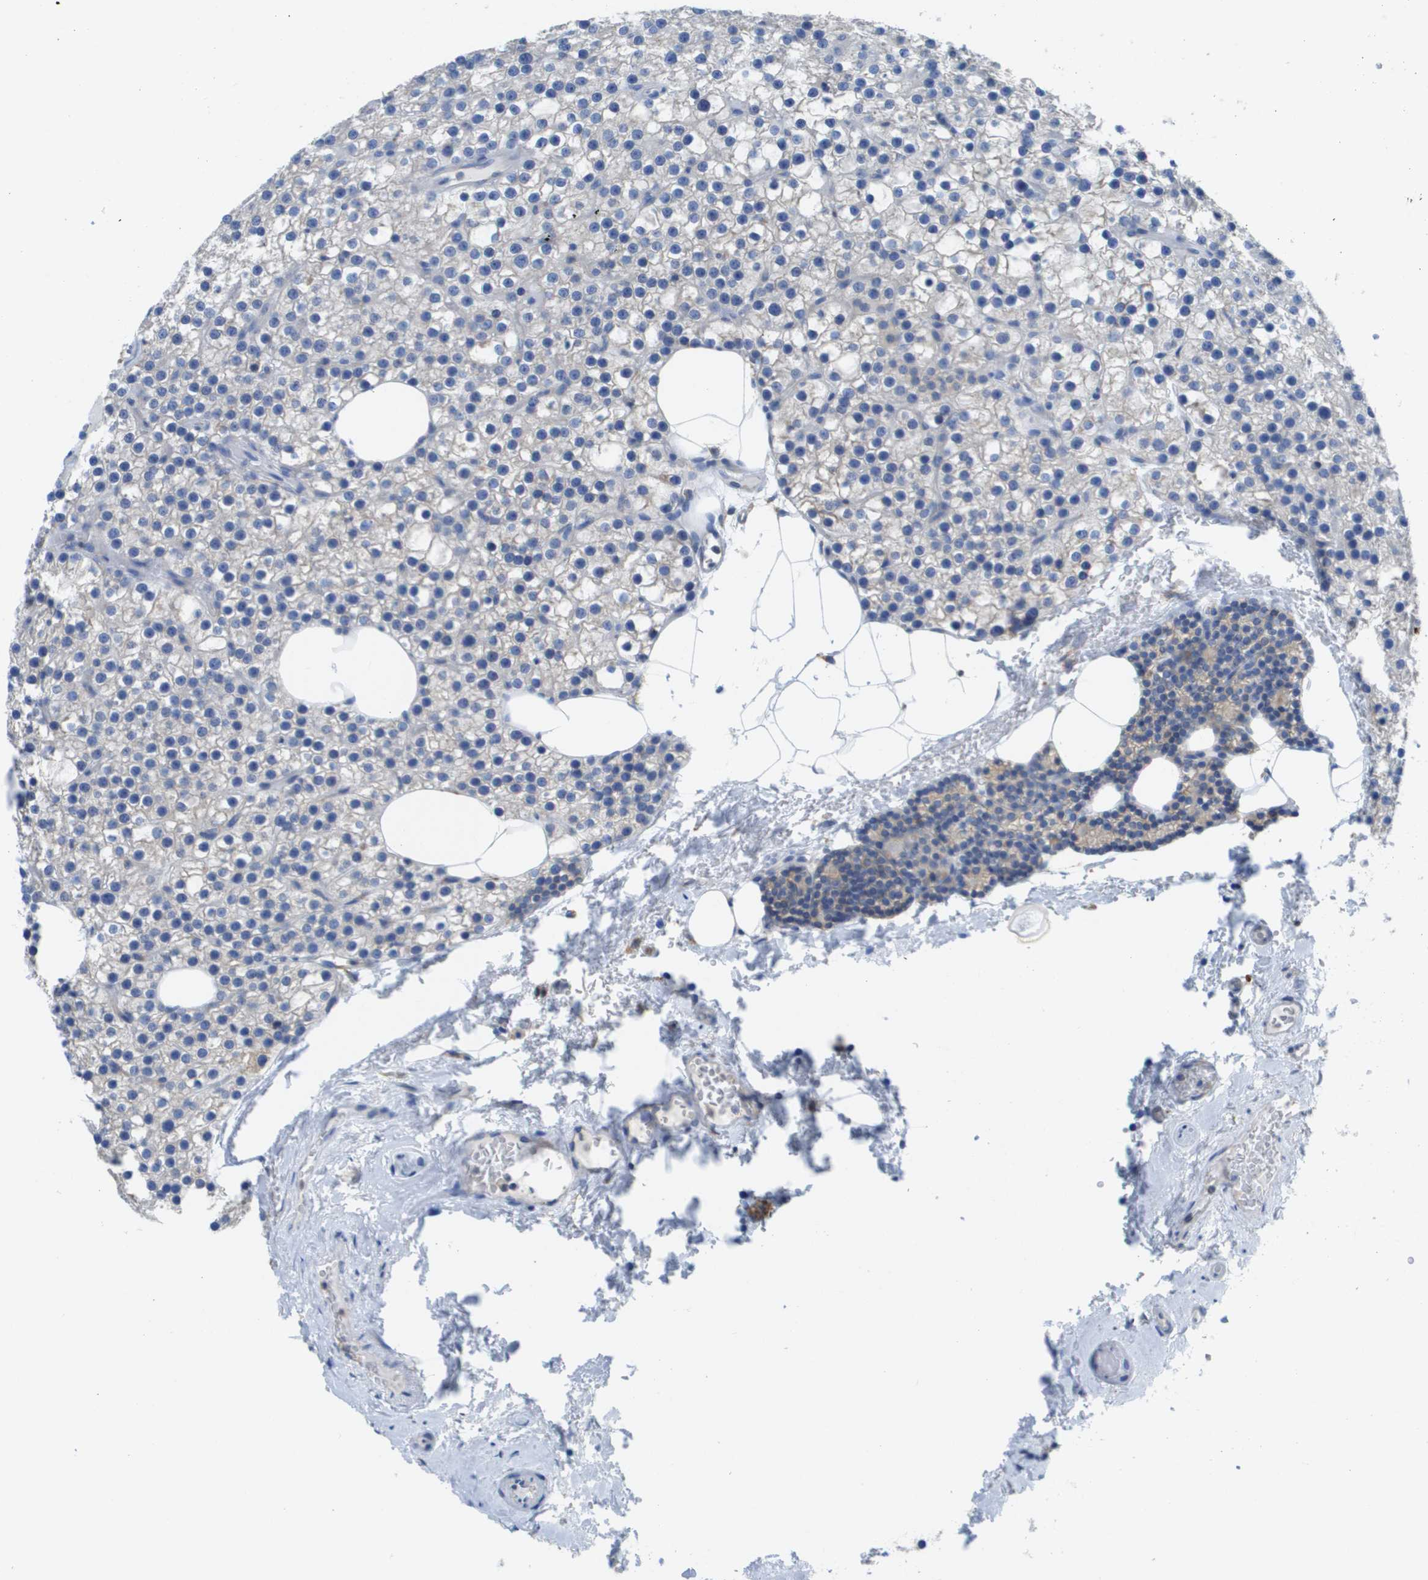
{"staining": {"intensity": "weak", "quantity": "<25%", "location": "cytoplasmic/membranous"}, "tissue": "parathyroid gland", "cell_type": "Glandular cells", "image_type": "normal", "snomed": [{"axis": "morphology", "description": "Normal tissue, NOS"}, {"axis": "morphology", "description": "Adenoma, NOS"}, {"axis": "topography", "description": "Parathyroid gland"}], "caption": "There is no significant positivity in glandular cells of parathyroid gland. The staining was performed using DAB (3,3'-diaminobenzidine) to visualize the protein expression in brown, while the nuclei were stained in blue with hematoxylin (Magnification: 20x).", "gene": "SDR42E1", "patient": {"sex": "female", "age": 70}}